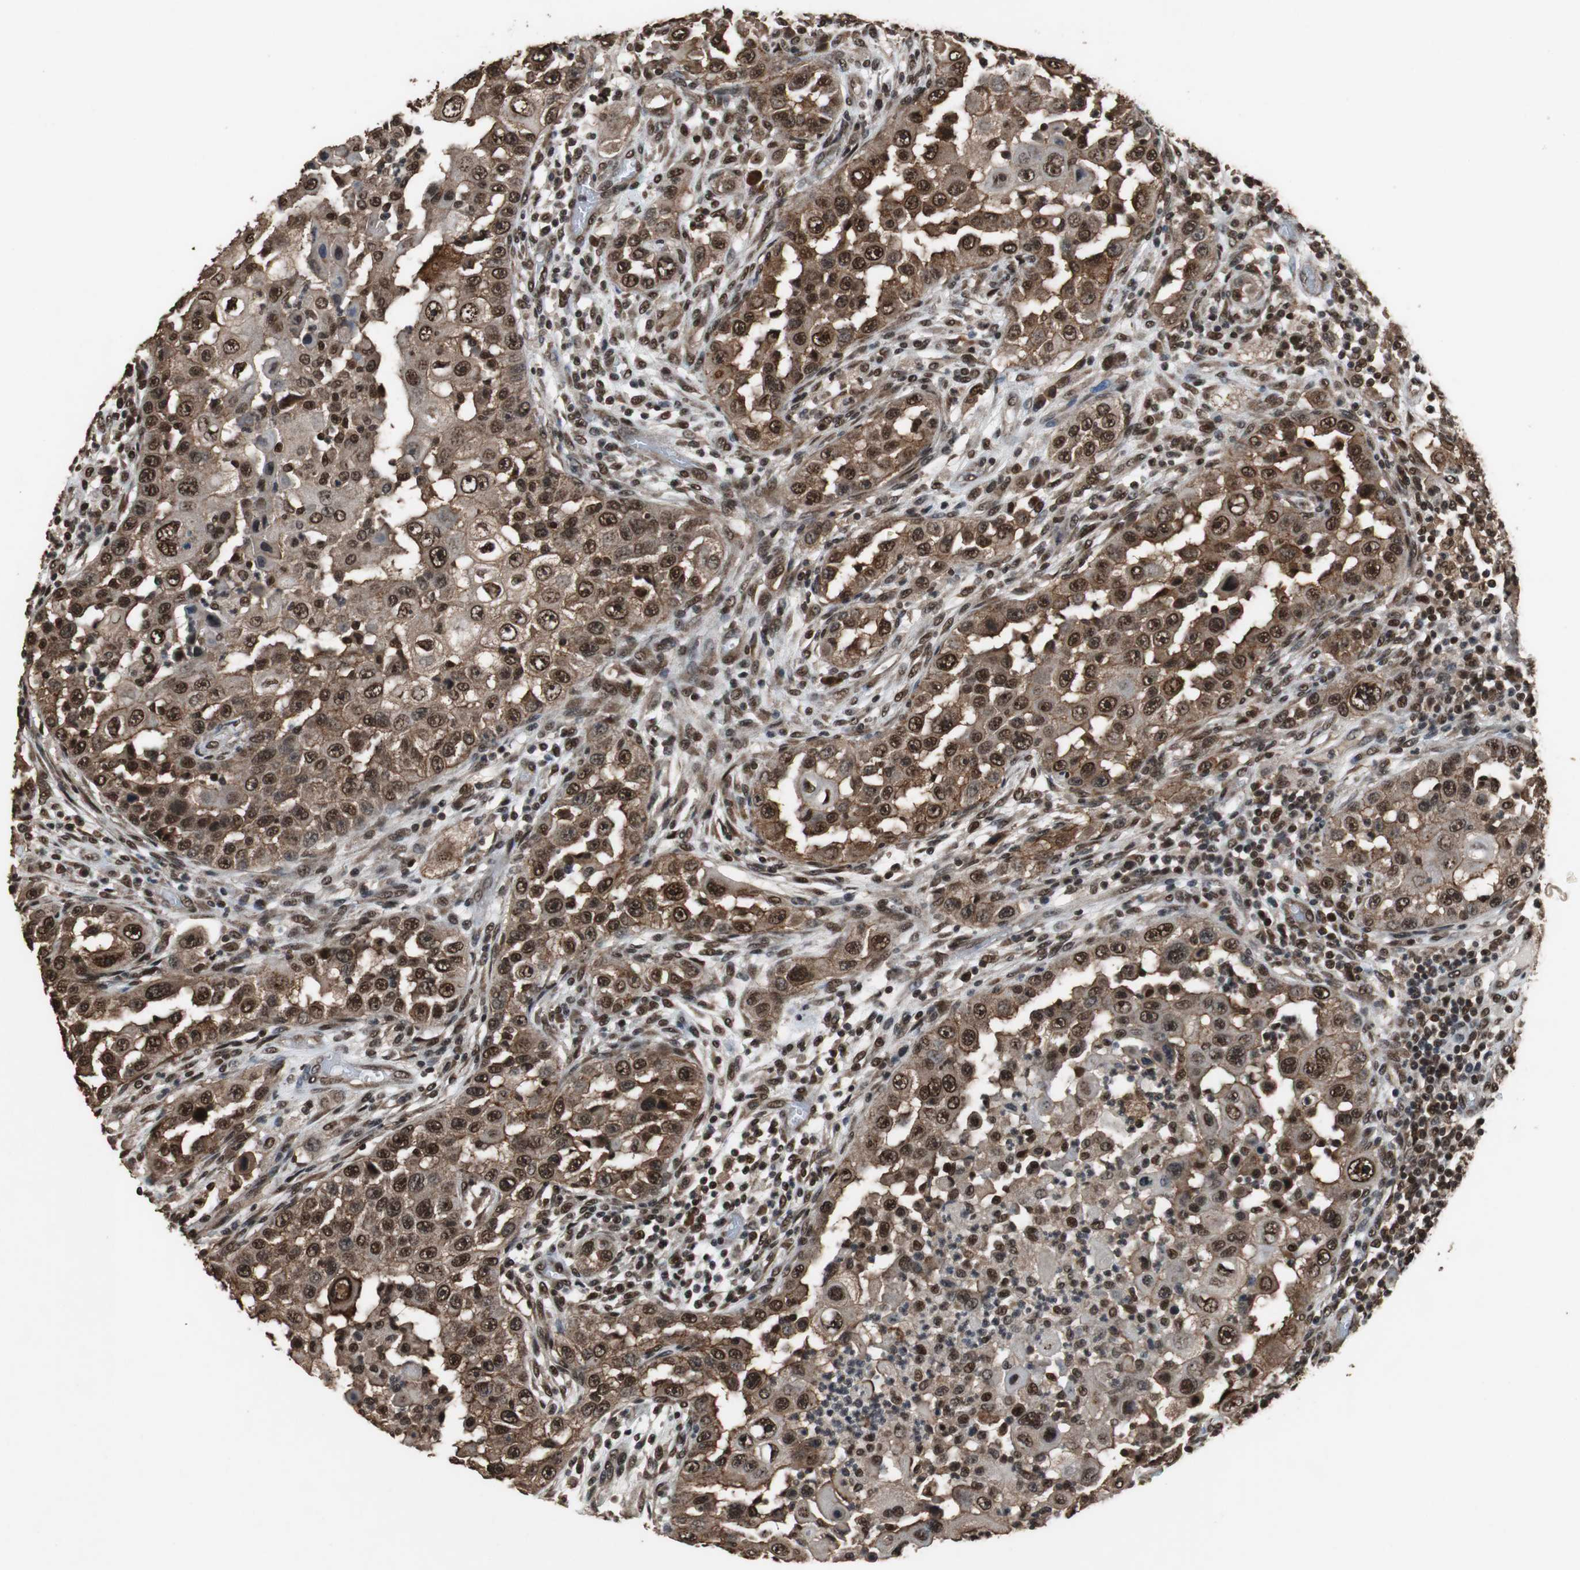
{"staining": {"intensity": "strong", "quantity": ">75%", "location": "cytoplasmic/membranous,nuclear"}, "tissue": "head and neck cancer", "cell_type": "Tumor cells", "image_type": "cancer", "snomed": [{"axis": "morphology", "description": "Carcinoma, NOS"}, {"axis": "topography", "description": "Head-Neck"}], "caption": "Protein staining exhibits strong cytoplasmic/membranous and nuclear expression in approximately >75% of tumor cells in head and neck cancer.", "gene": "ZNF18", "patient": {"sex": "male", "age": 87}}